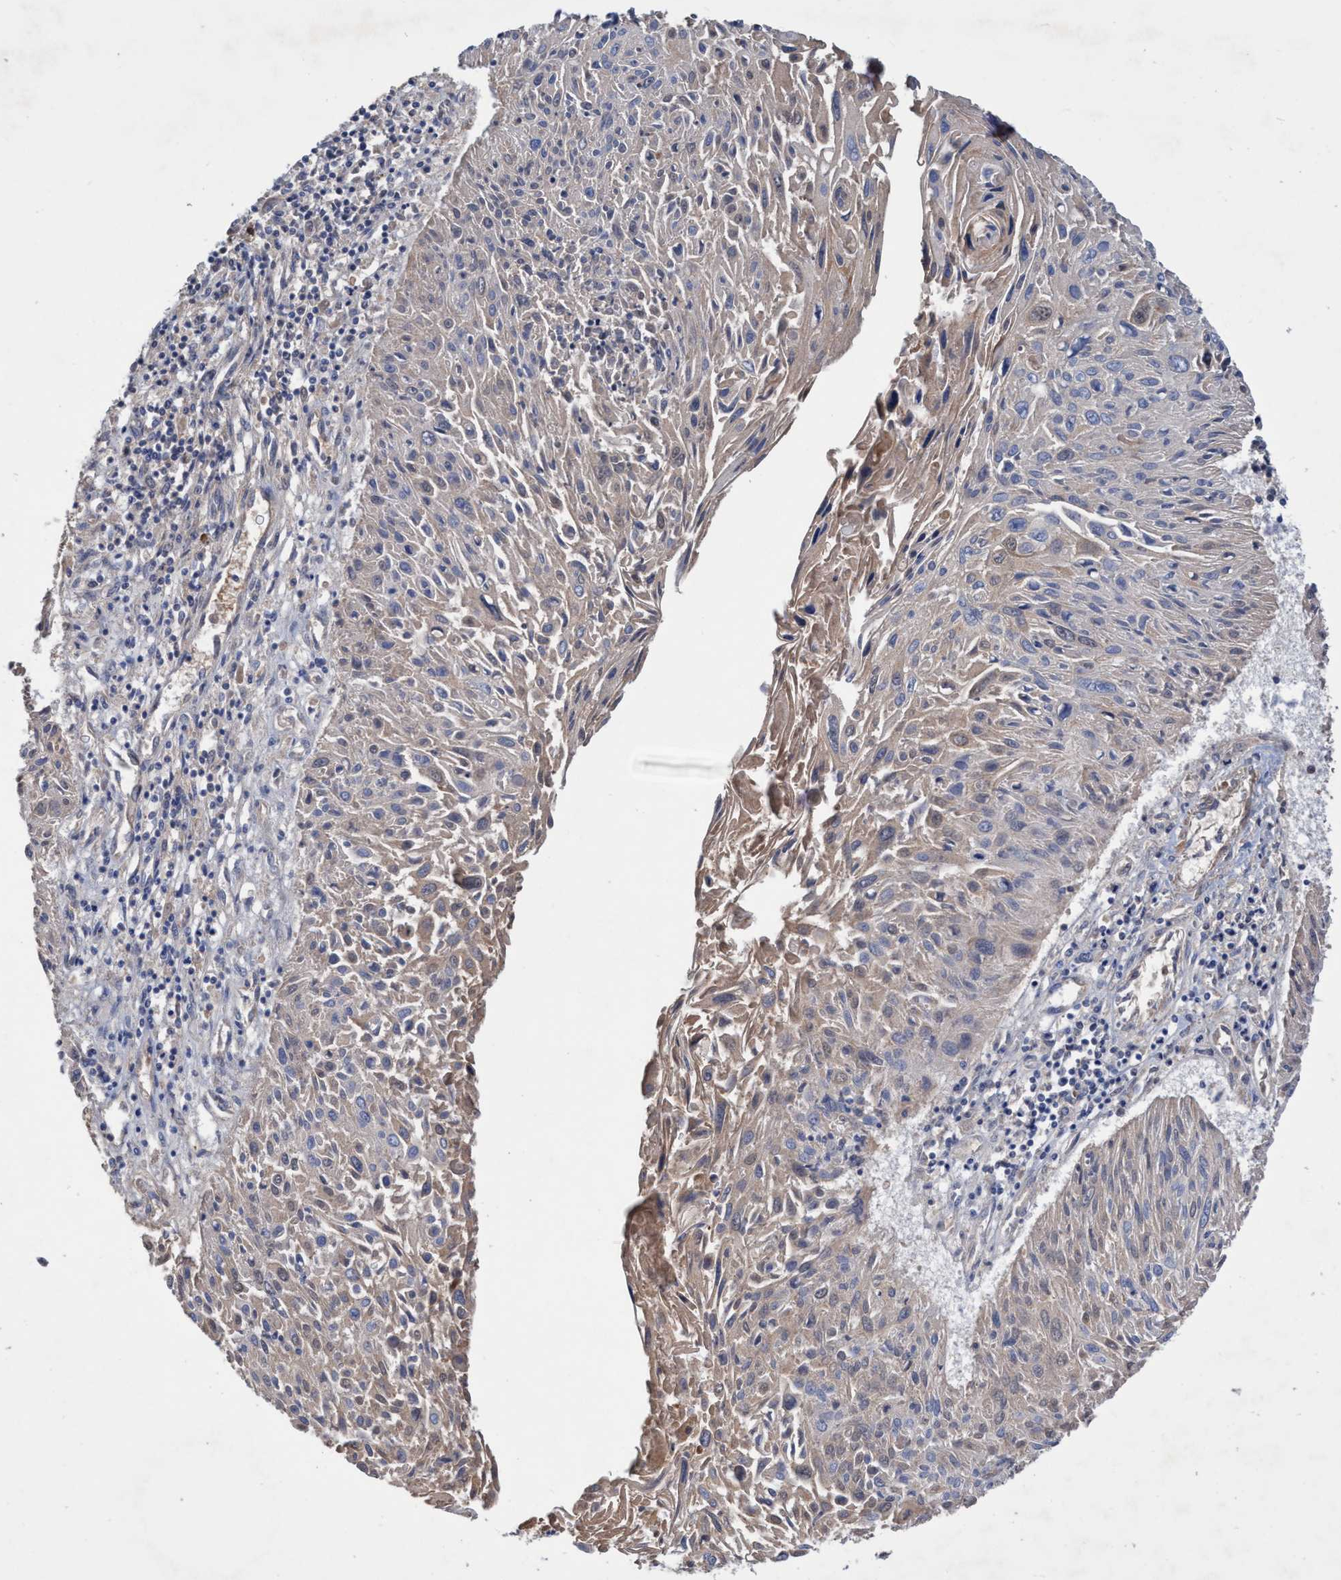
{"staining": {"intensity": "weak", "quantity": "<25%", "location": "cytoplasmic/membranous"}, "tissue": "cervical cancer", "cell_type": "Tumor cells", "image_type": "cancer", "snomed": [{"axis": "morphology", "description": "Squamous cell carcinoma, NOS"}, {"axis": "topography", "description": "Cervix"}], "caption": "Tumor cells show no significant positivity in cervical cancer (squamous cell carcinoma).", "gene": "RNF208", "patient": {"sex": "female", "age": 51}}